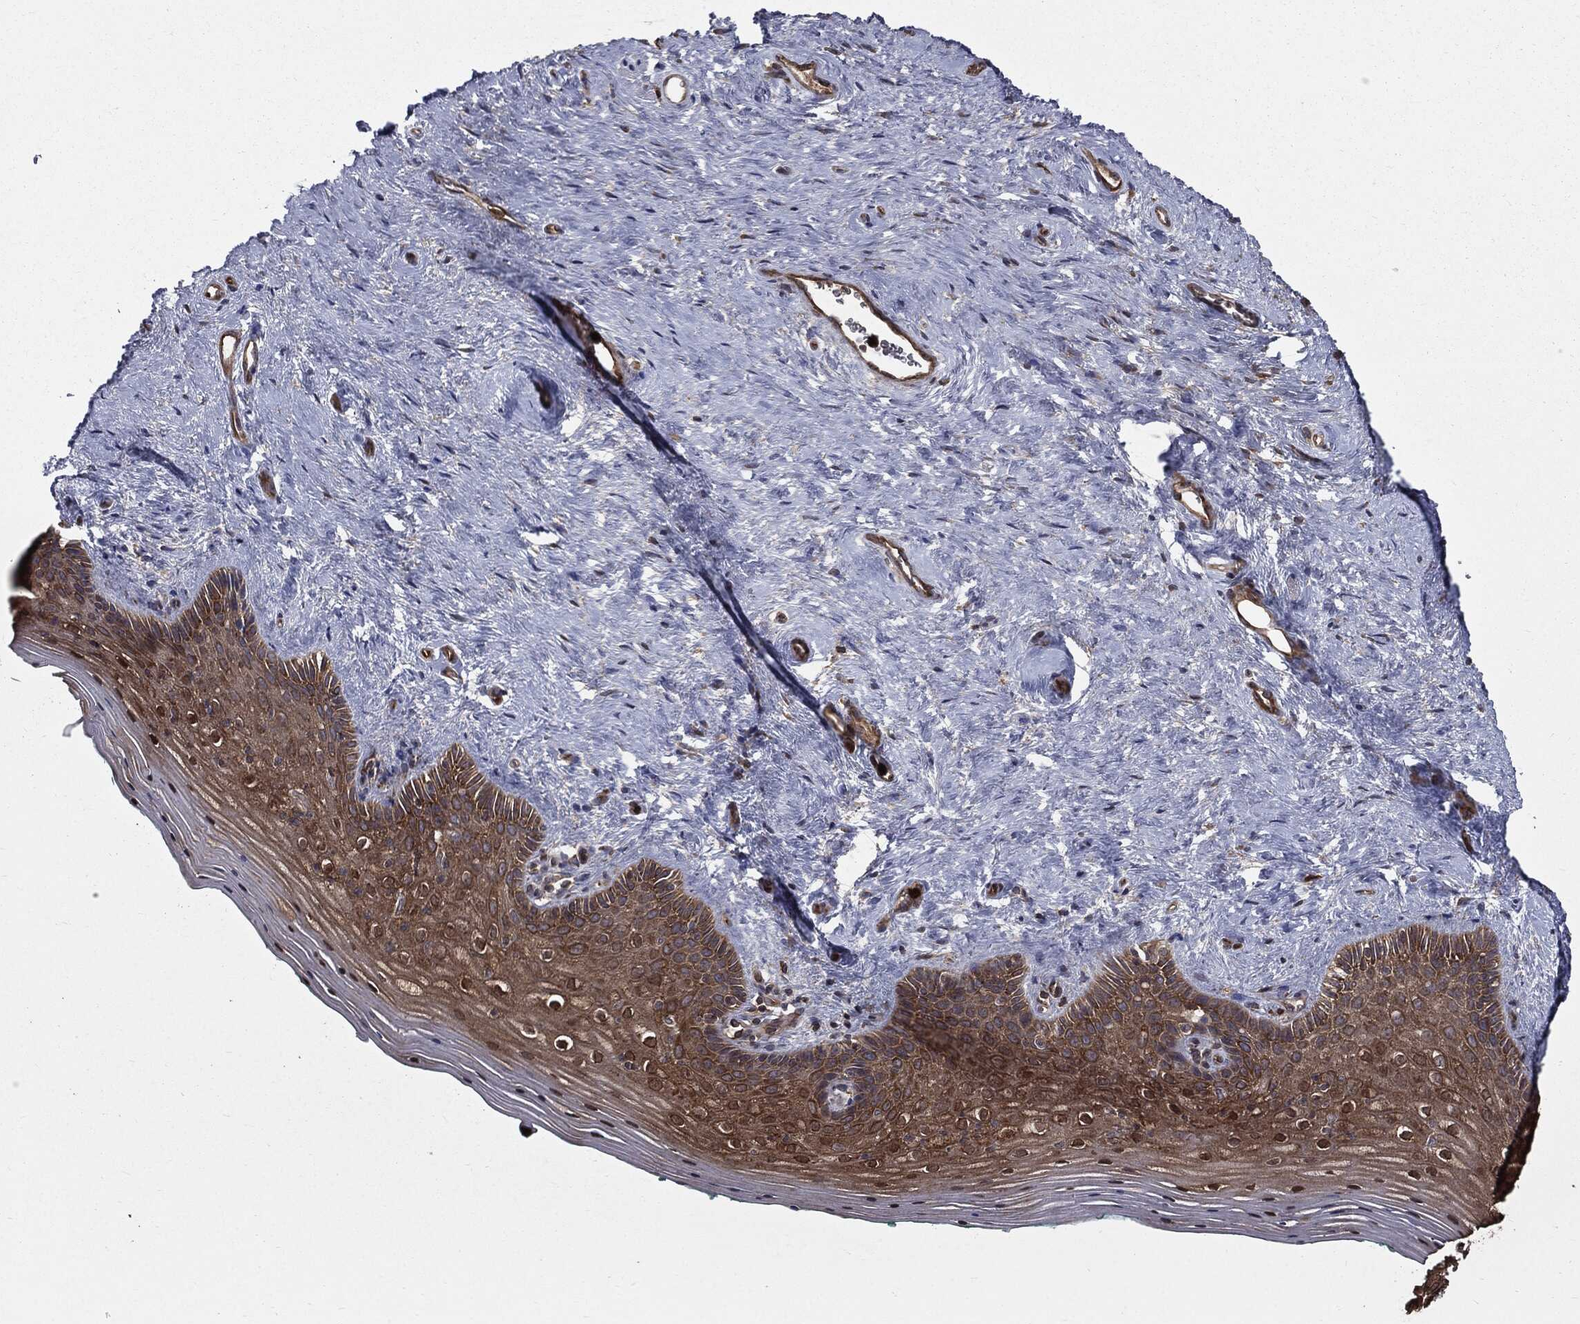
{"staining": {"intensity": "strong", "quantity": "25%-75%", "location": "cytoplasmic/membranous"}, "tissue": "vagina", "cell_type": "Squamous epithelial cells", "image_type": "normal", "snomed": [{"axis": "morphology", "description": "Normal tissue, NOS"}, {"axis": "topography", "description": "Vagina"}], "caption": "Immunohistochemistry (IHC) staining of unremarkable vagina, which displays high levels of strong cytoplasmic/membranous staining in approximately 25%-75% of squamous epithelial cells indicating strong cytoplasmic/membranous protein positivity. The staining was performed using DAB (brown) for protein detection and nuclei were counterstained in hematoxylin (blue).", "gene": "PDCD6IP", "patient": {"sex": "female", "age": 45}}